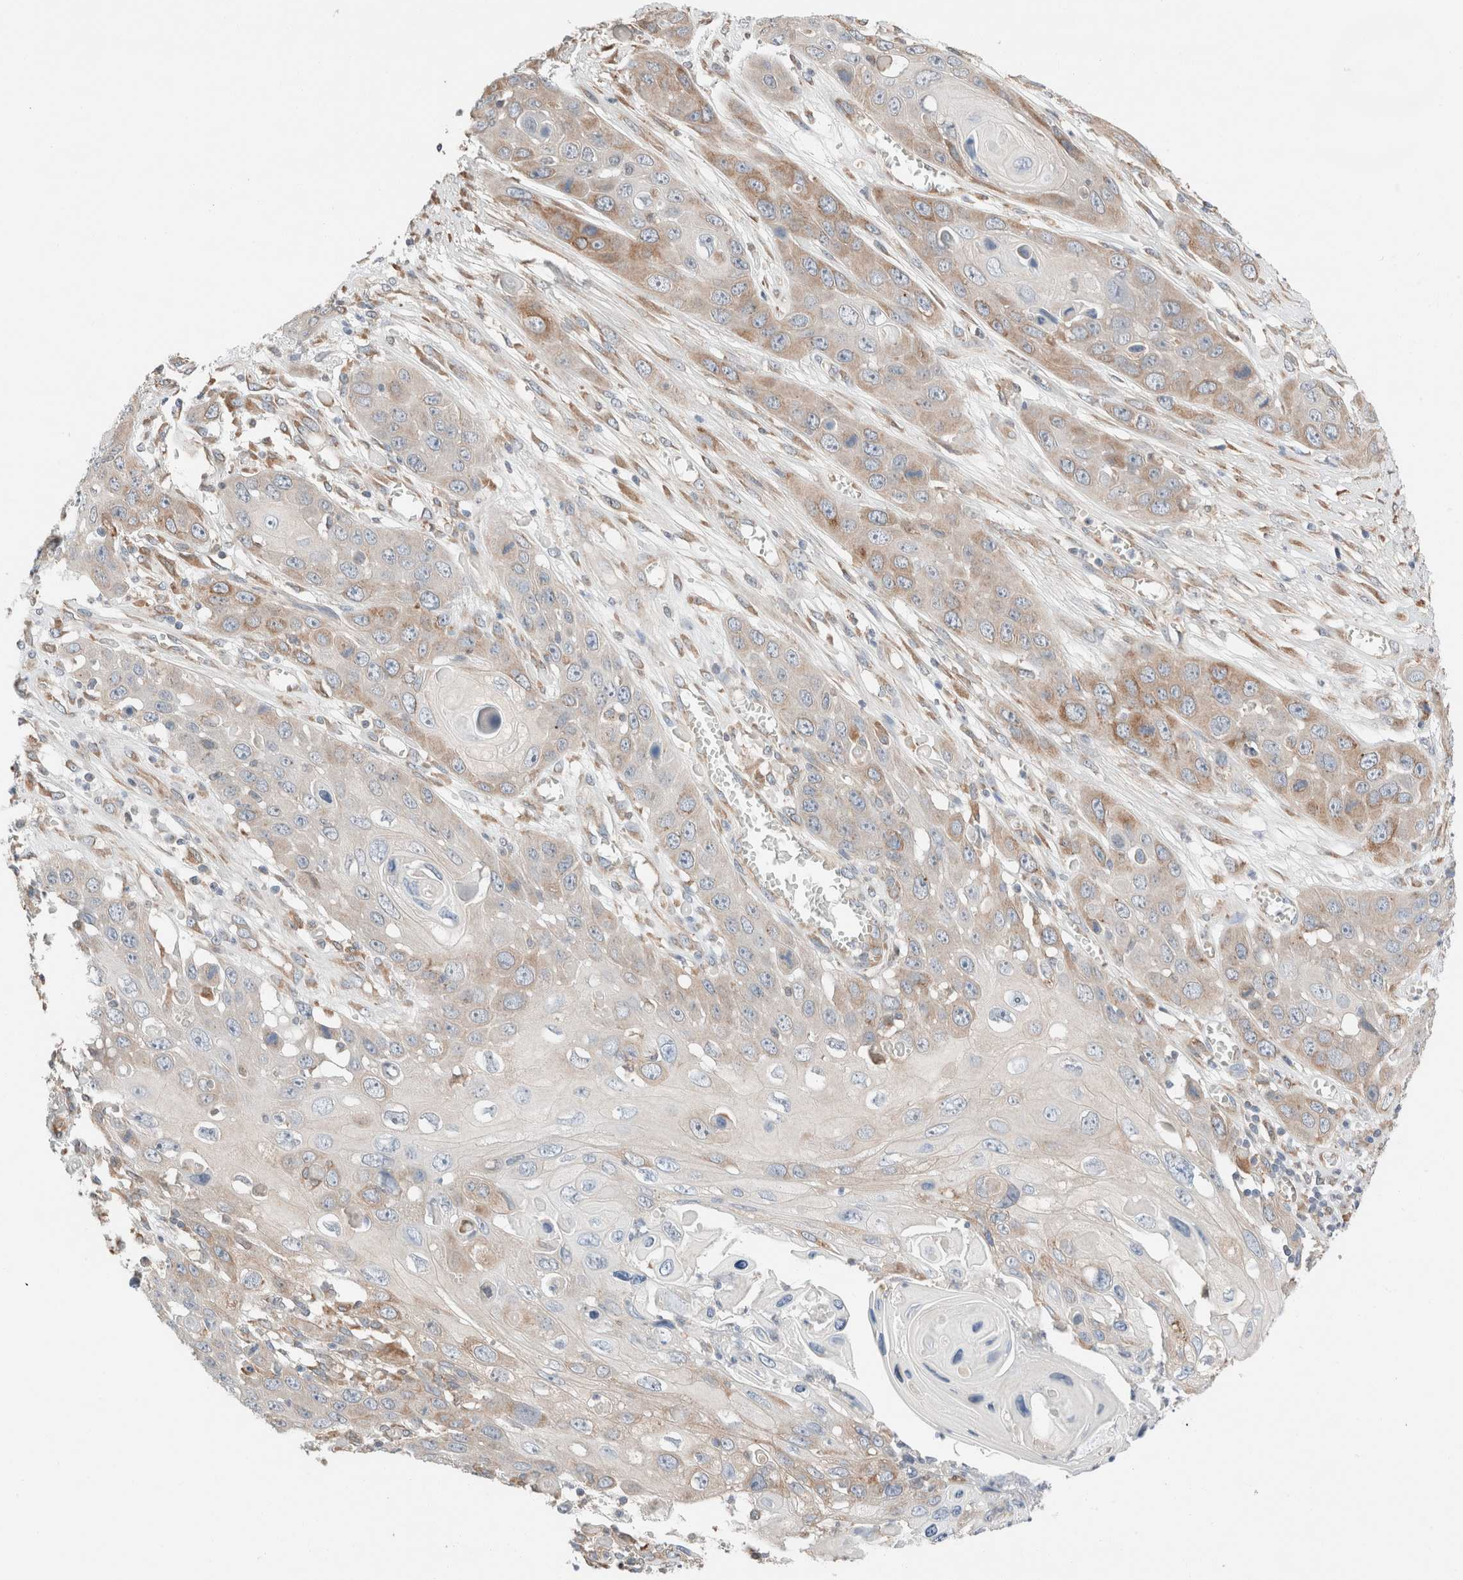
{"staining": {"intensity": "moderate", "quantity": "<25%", "location": "cytoplasmic/membranous"}, "tissue": "skin cancer", "cell_type": "Tumor cells", "image_type": "cancer", "snomed": [{"axis": "morphology", "description": "Squamous cell carcinoma, NOS"}, {"axis": "topography", "description": "Skin"}], "caption": "Immunohistochemistry (DAB) staining of skin cancer (squamous cell carcinoma) demonstrates moderate cytoplasmic/membranous protein expression in about <25% of tumor cells.", "gene": "PCM1", "patient": {"sex": "male", "age": 55}}